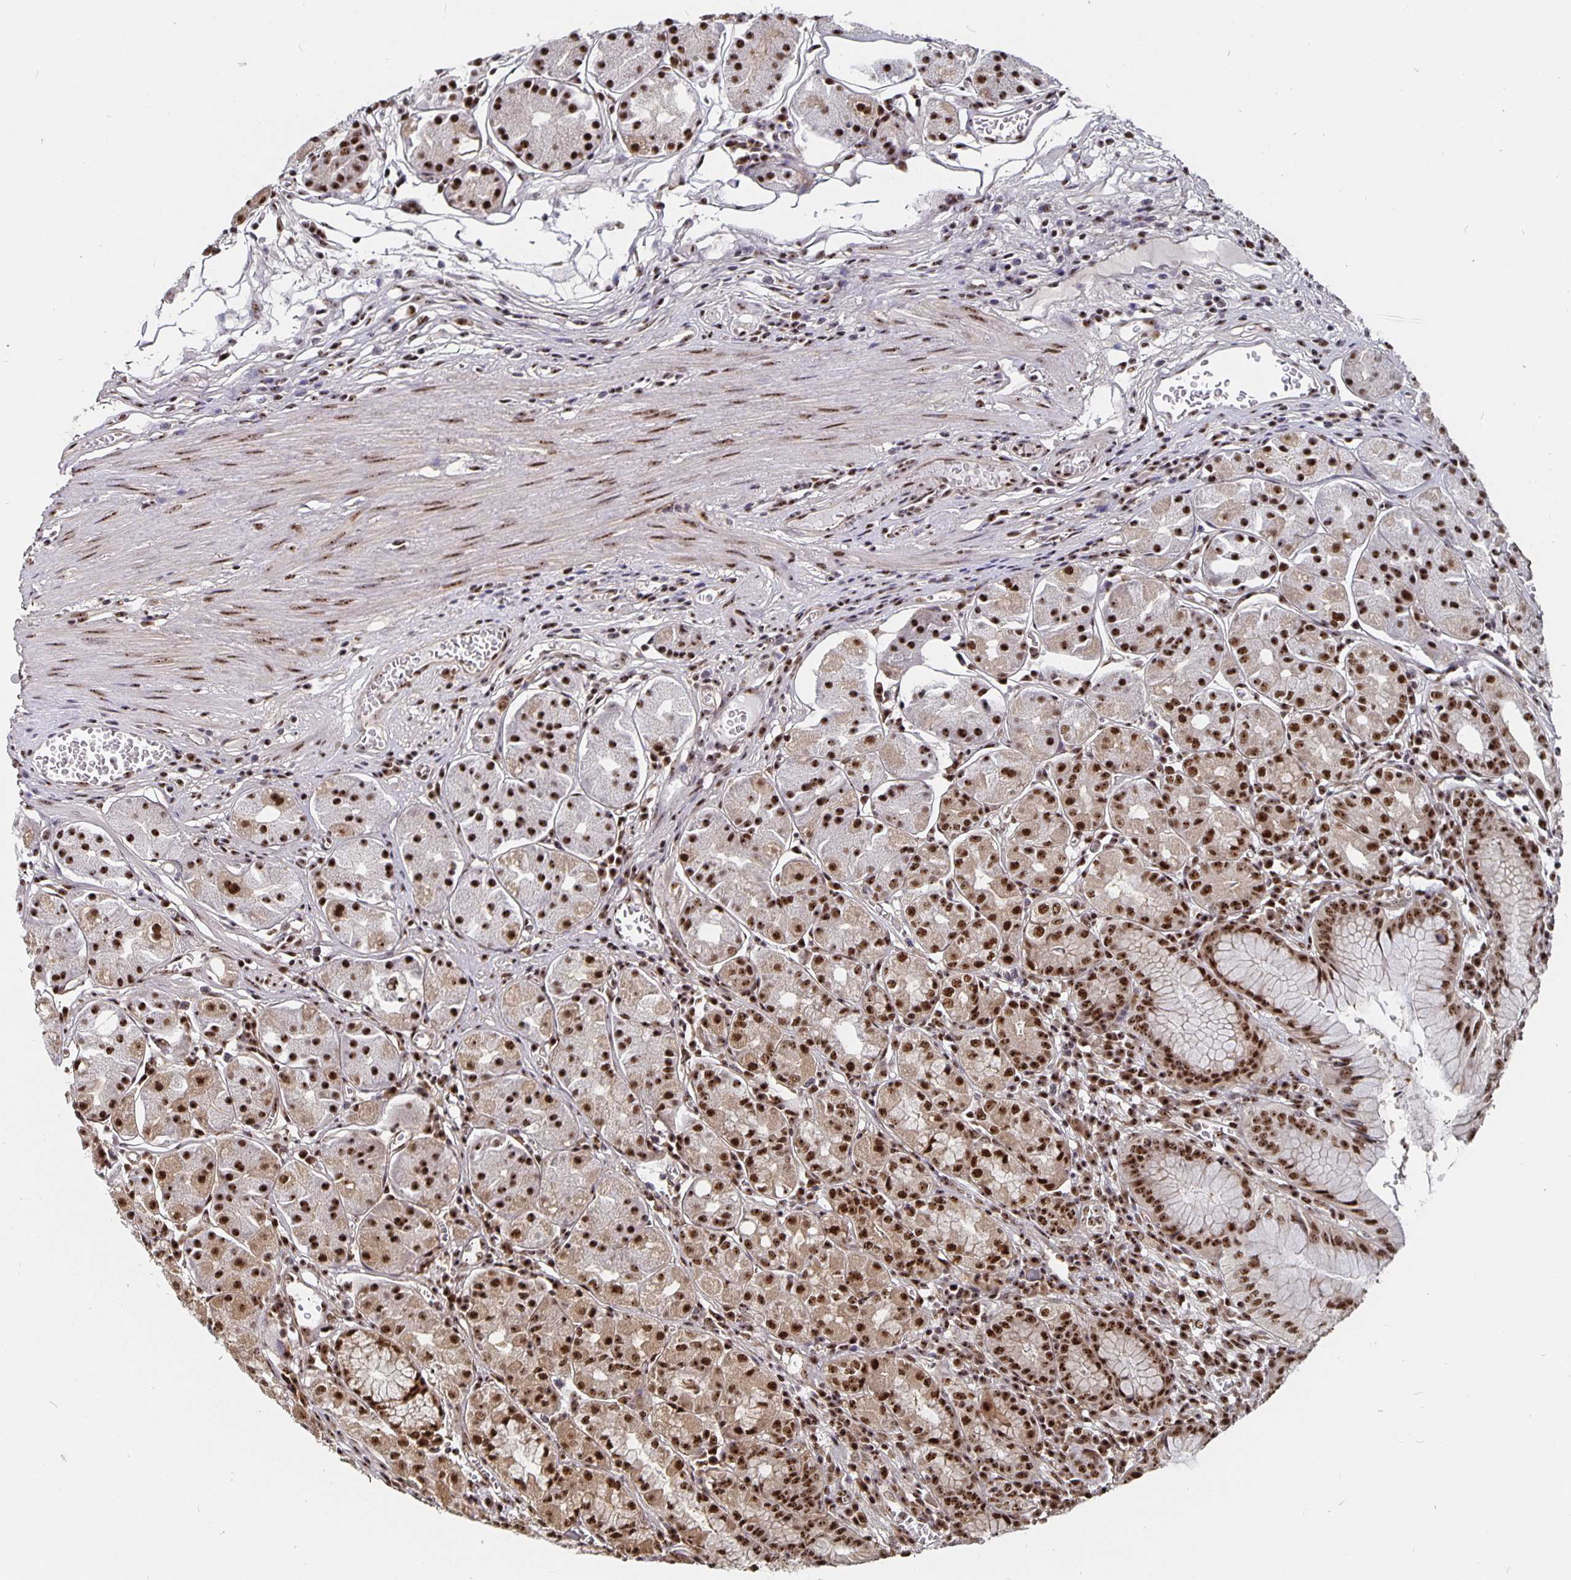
{"staining": {"intensity": "strong", "quantity": ">75%", "location": "nuclear"}, "tissue": "stomach", "cell_type": "Glandular cells", "image_type": "normal", "snomed": [{"axis": "morphology", "description": "Normal tissue, NOS"}, {"axis": "topography", "description": "Stomach"}], "caption": "Human stomach stained for a protein (brown) reveals strong nuclear positive staining in approximately >75% of glandular cells.", "gene": "LAS1L", "patient": {"sex": "male", "age": 55}}